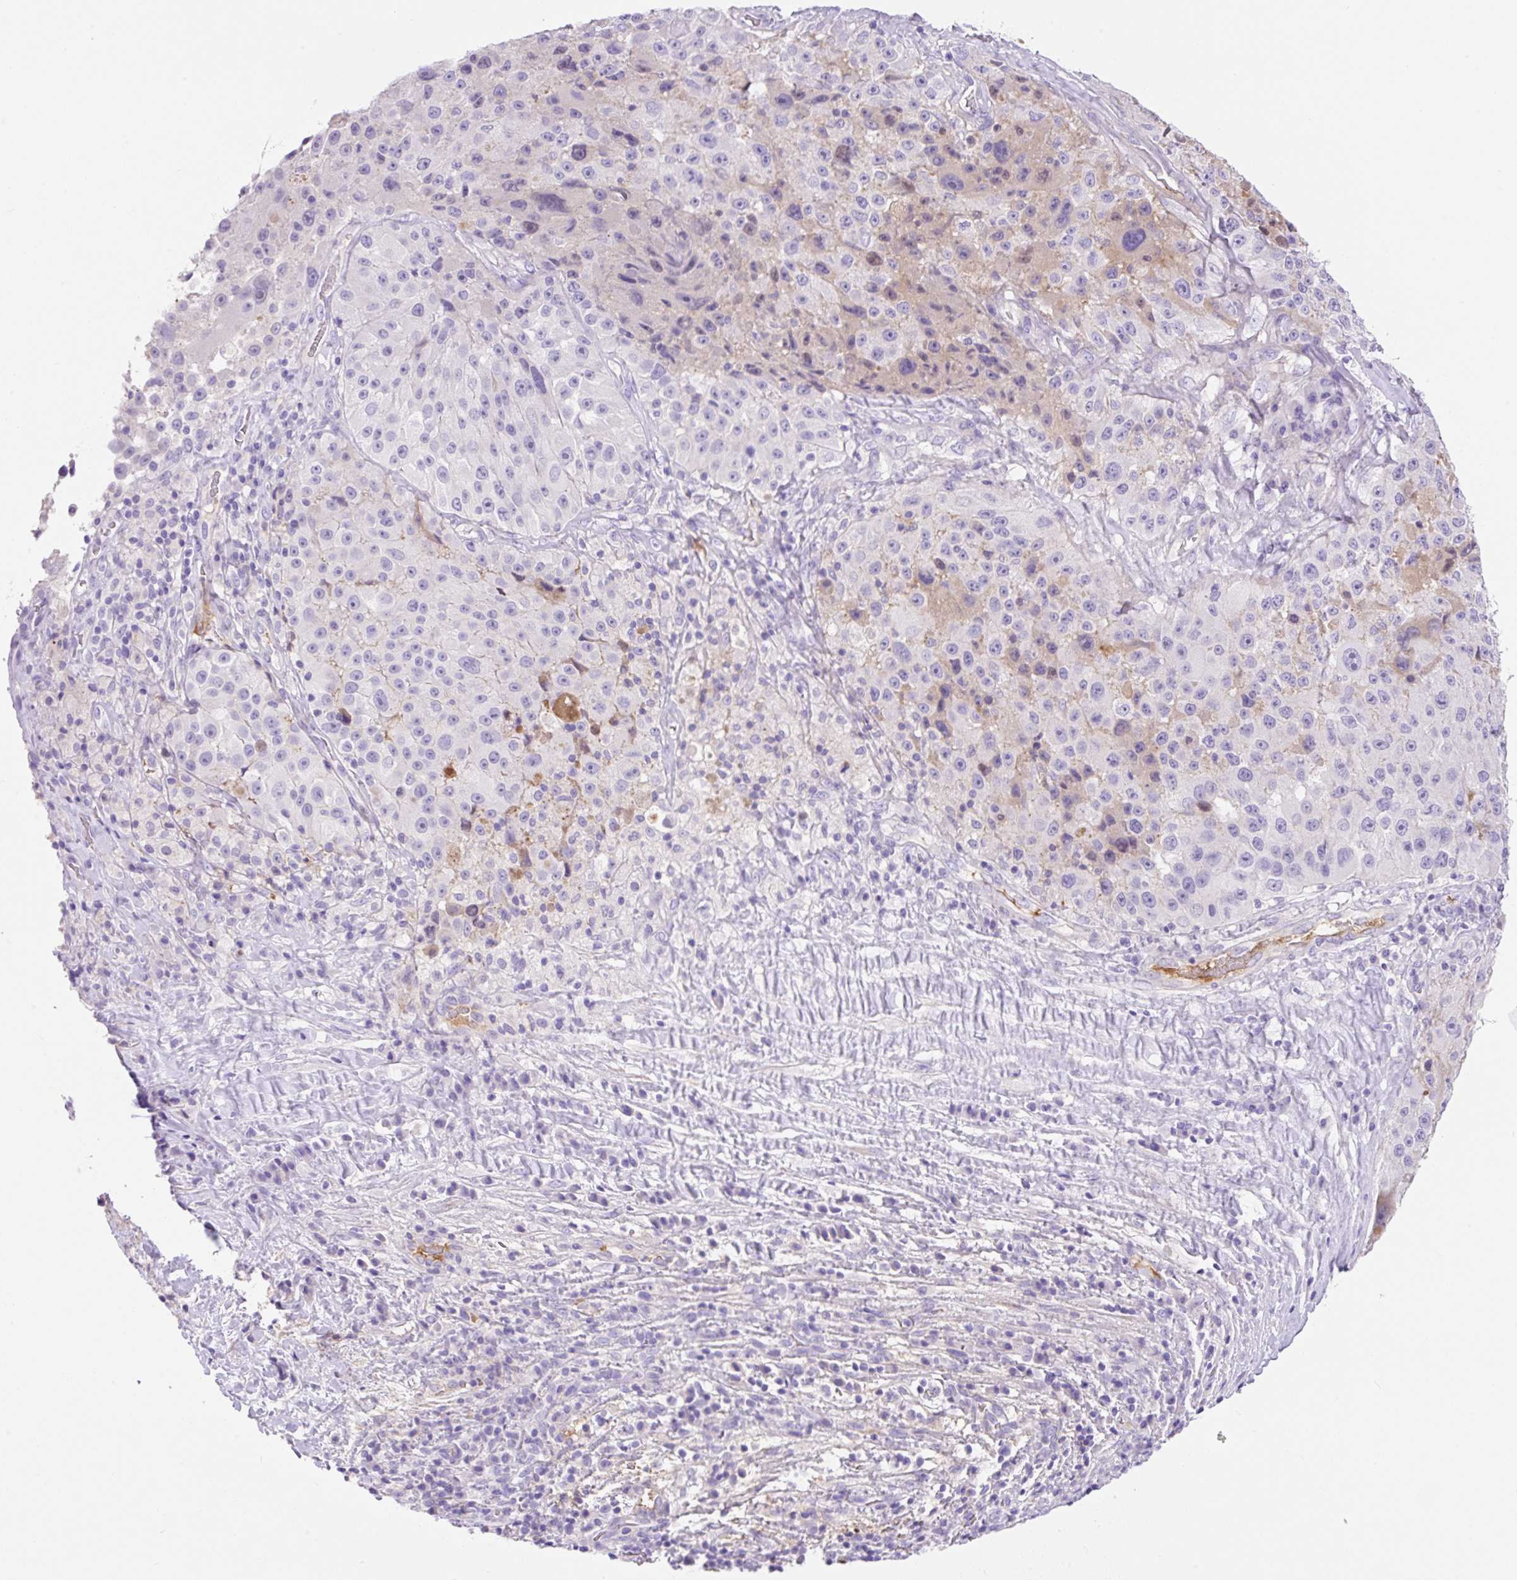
{"staining": {"intensity": "weak", "quantity": "<25%", "location": "nuclear"}, "tissue": "melanoma", "cell_type": "Tumor cells", "image_type": "cancer", "snomed": [{"axis": "morphology", "description": "Malignant melanoma, Metastatic site"}, {"axis": "topography", "description": "Lymph node"}], "caption": "High power microscopy histopathology image of an immunohistochemistry (IHC) image of malignant melanoma (metastatic site), revealing no significant positivity in tumor cells.", "gene": "TDRD15", "patient": {"sex": "male", "age": 62}}